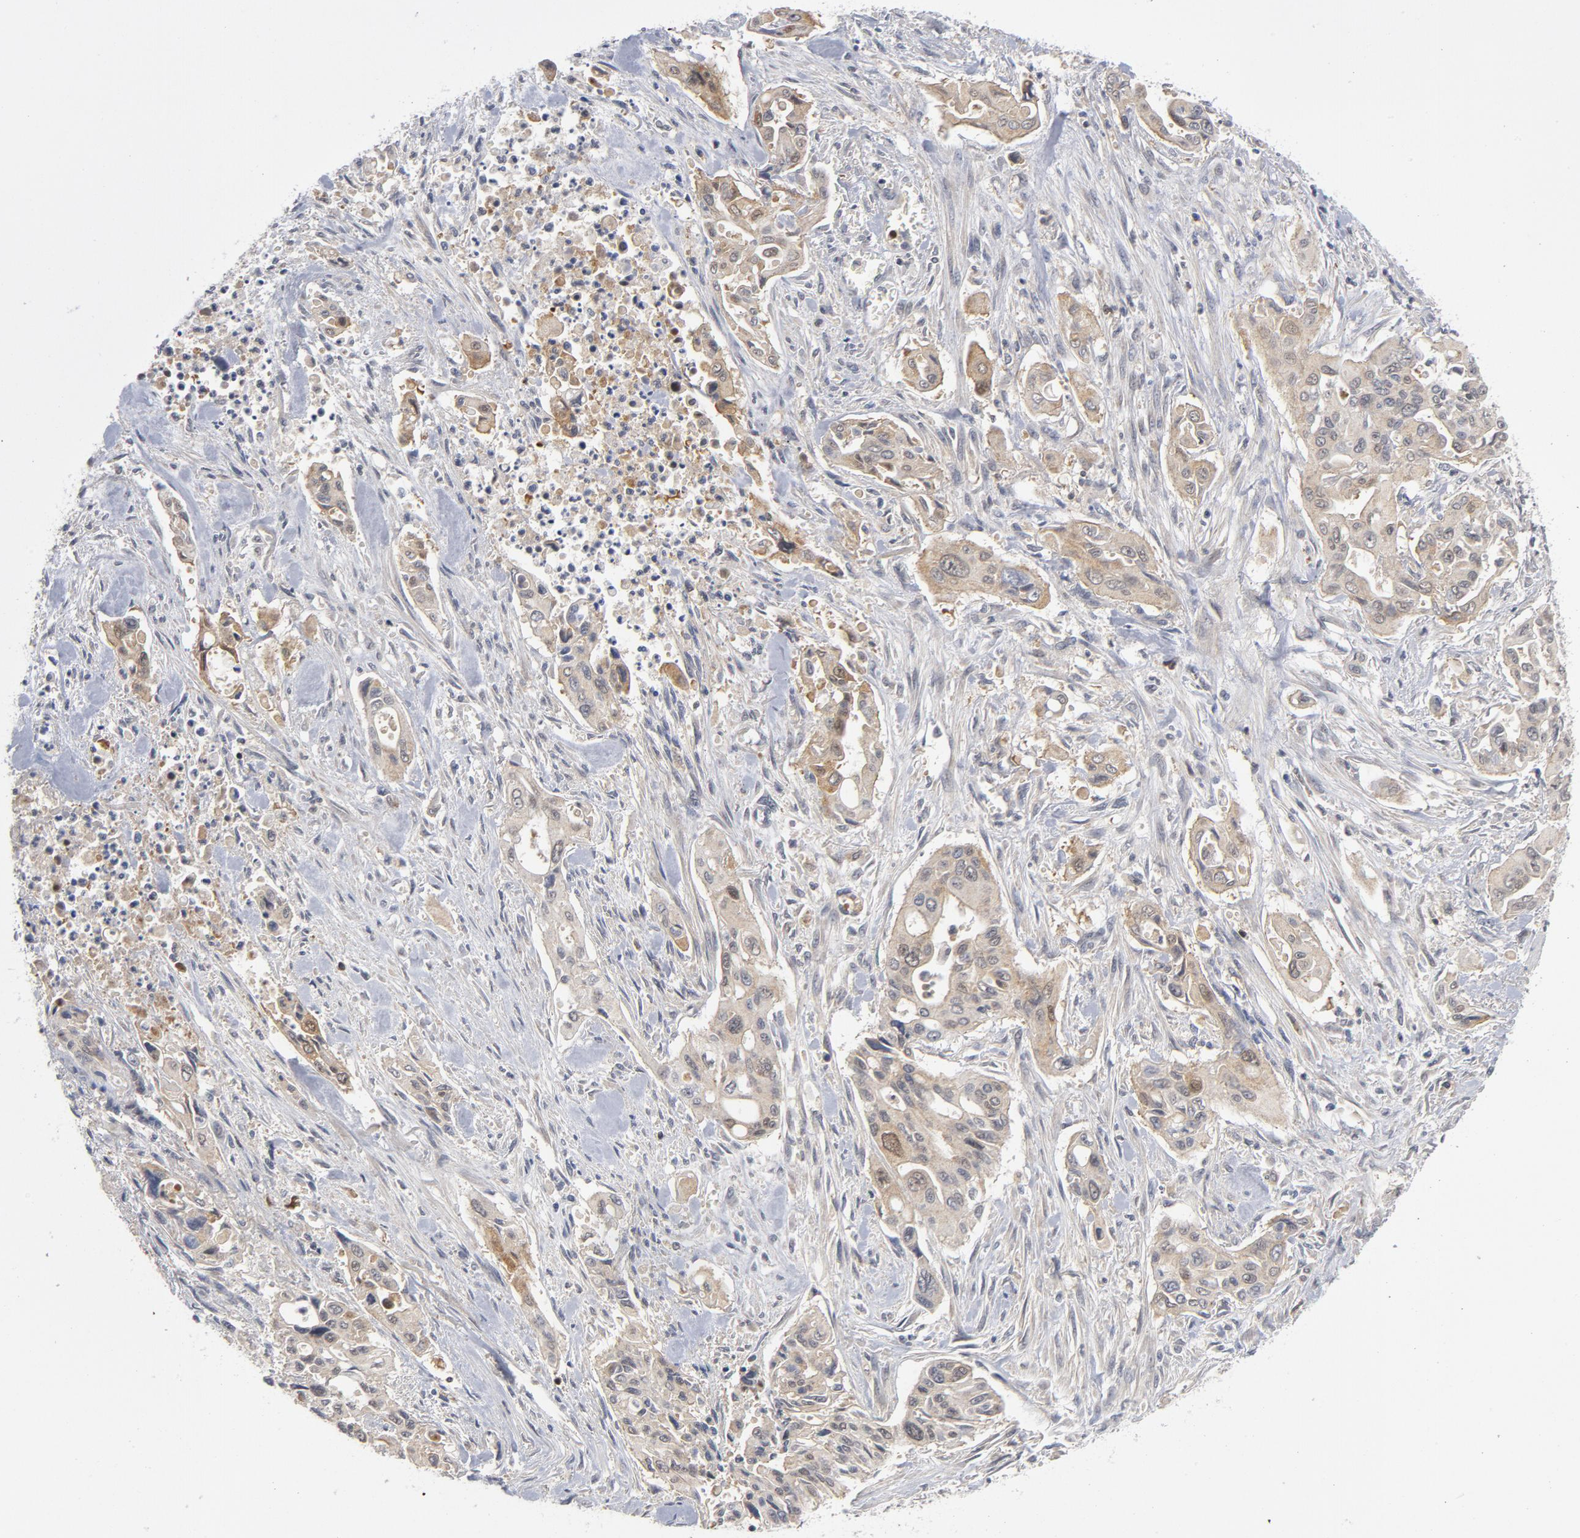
{"staining": {"intensity": "weak", "quantity": ">75%", "location": "cytoplasmic/membranous"}, "tissue": "pancreatic cancer", "cell_type": "Tumor cells", "image_type": "cancer", "snomed": [{"axis": "morphology", "description": "Adenocarcinoma, NOS"}, {"axis": "topography", "description": "Pancreas"}], "caption": "IHC histopathology image of pancreatic cancer stained for a protein (brown), which reveals low levels of weak cytoplasmic/membranous expression in approximately >75% of tumor cells.", "gene": "TRADD", "patient": {"sex": "male", "age": 77}}